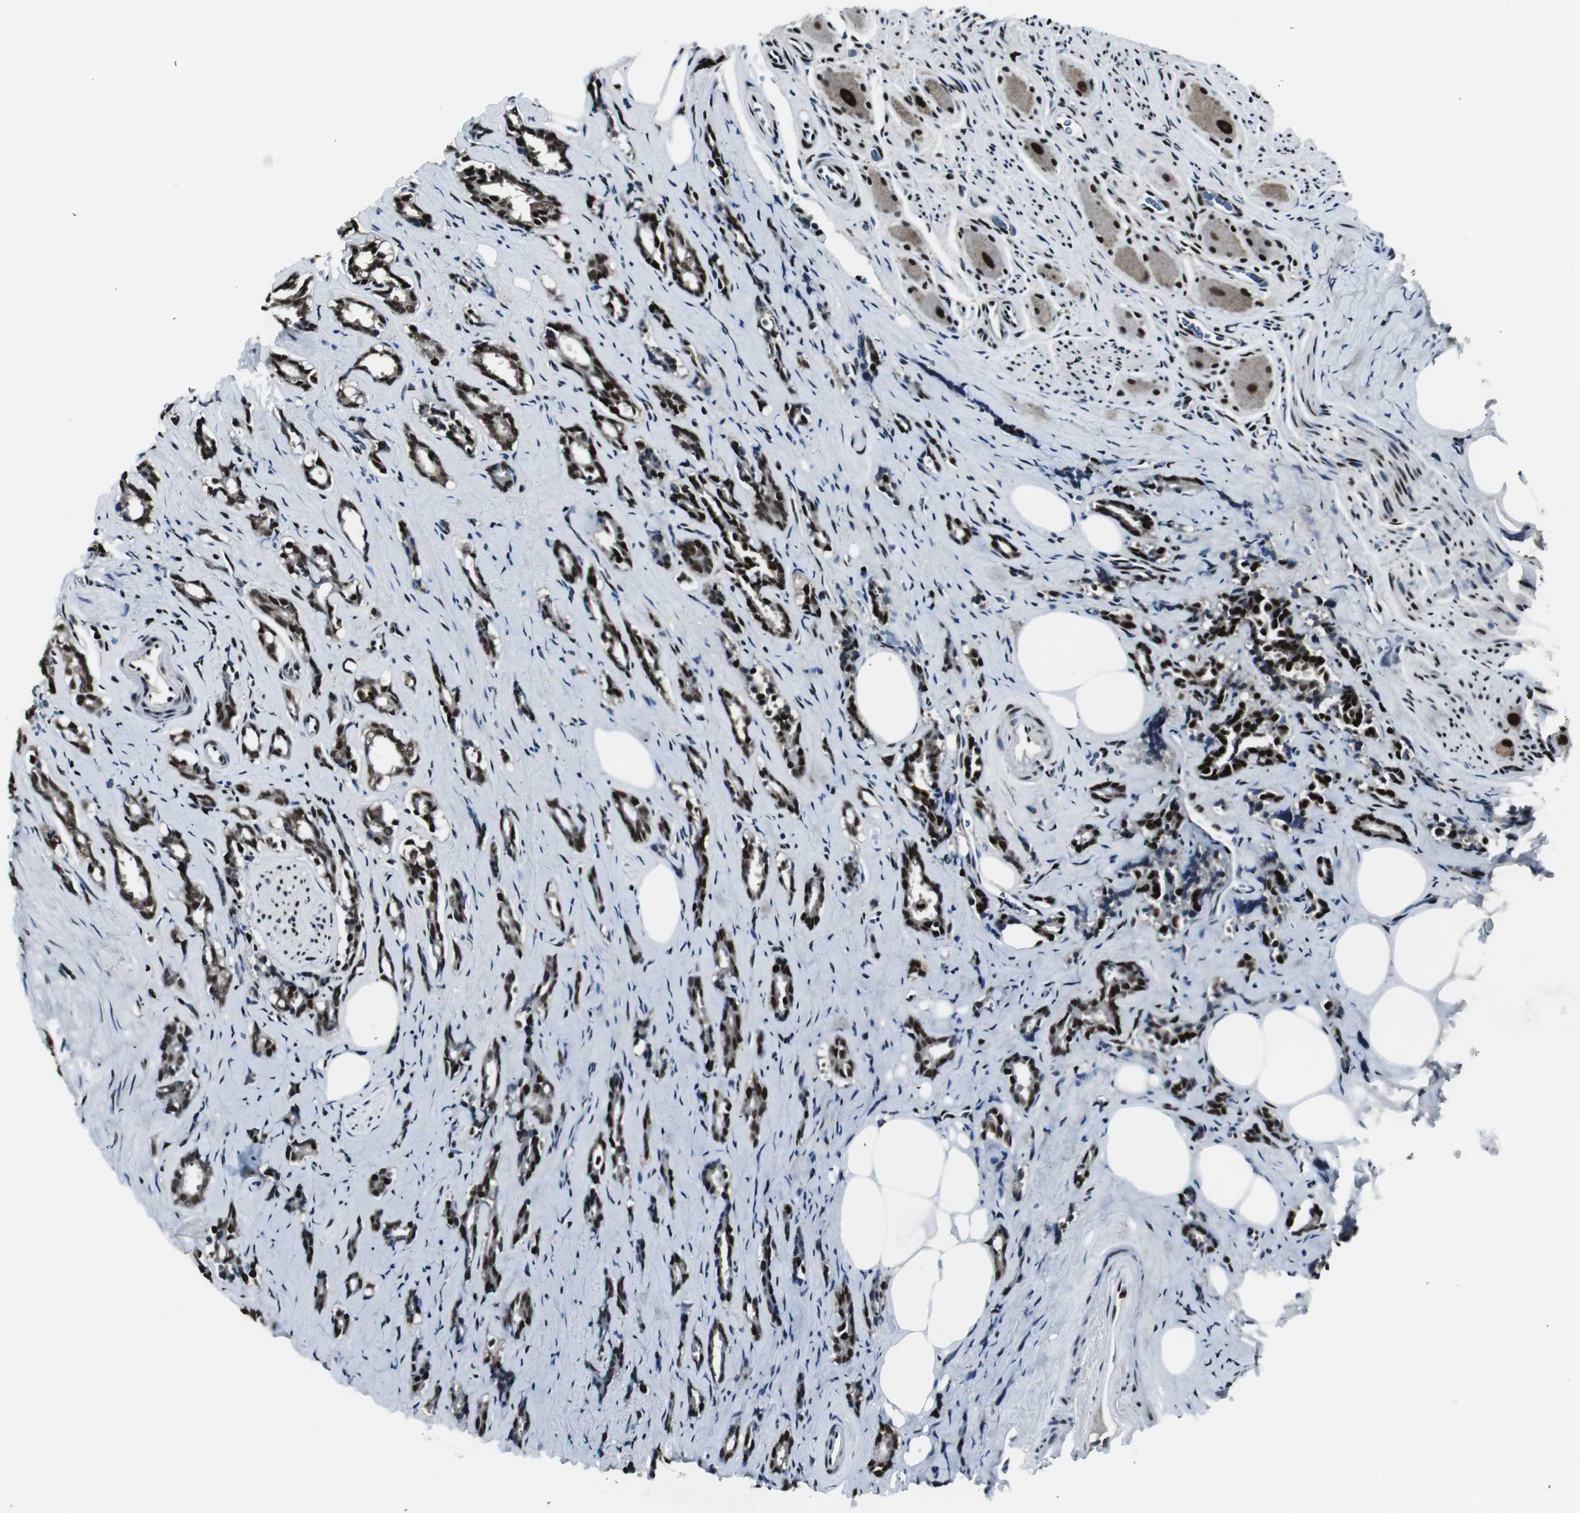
{"staining": {"intensity": "strong", "quantity": ">75%", "location": "nuclear"}, "tissue": "prostate cancer", "cell_type": "Tumor cells", "image_type": "cancer", "snomed": [{"axis": "morphology", "description": "Adenocarcinoma, High grade"}, {"axis": "topography", "description": "Prostate"}], "caption": "The histopathology image reveals staining of prostate adenocarcinoma (high-grade), revealing strong nuclear protein staining (brown color) within tumor cells.", "gene": "PARN", "patient": {"sex": "male", "age": 67}}